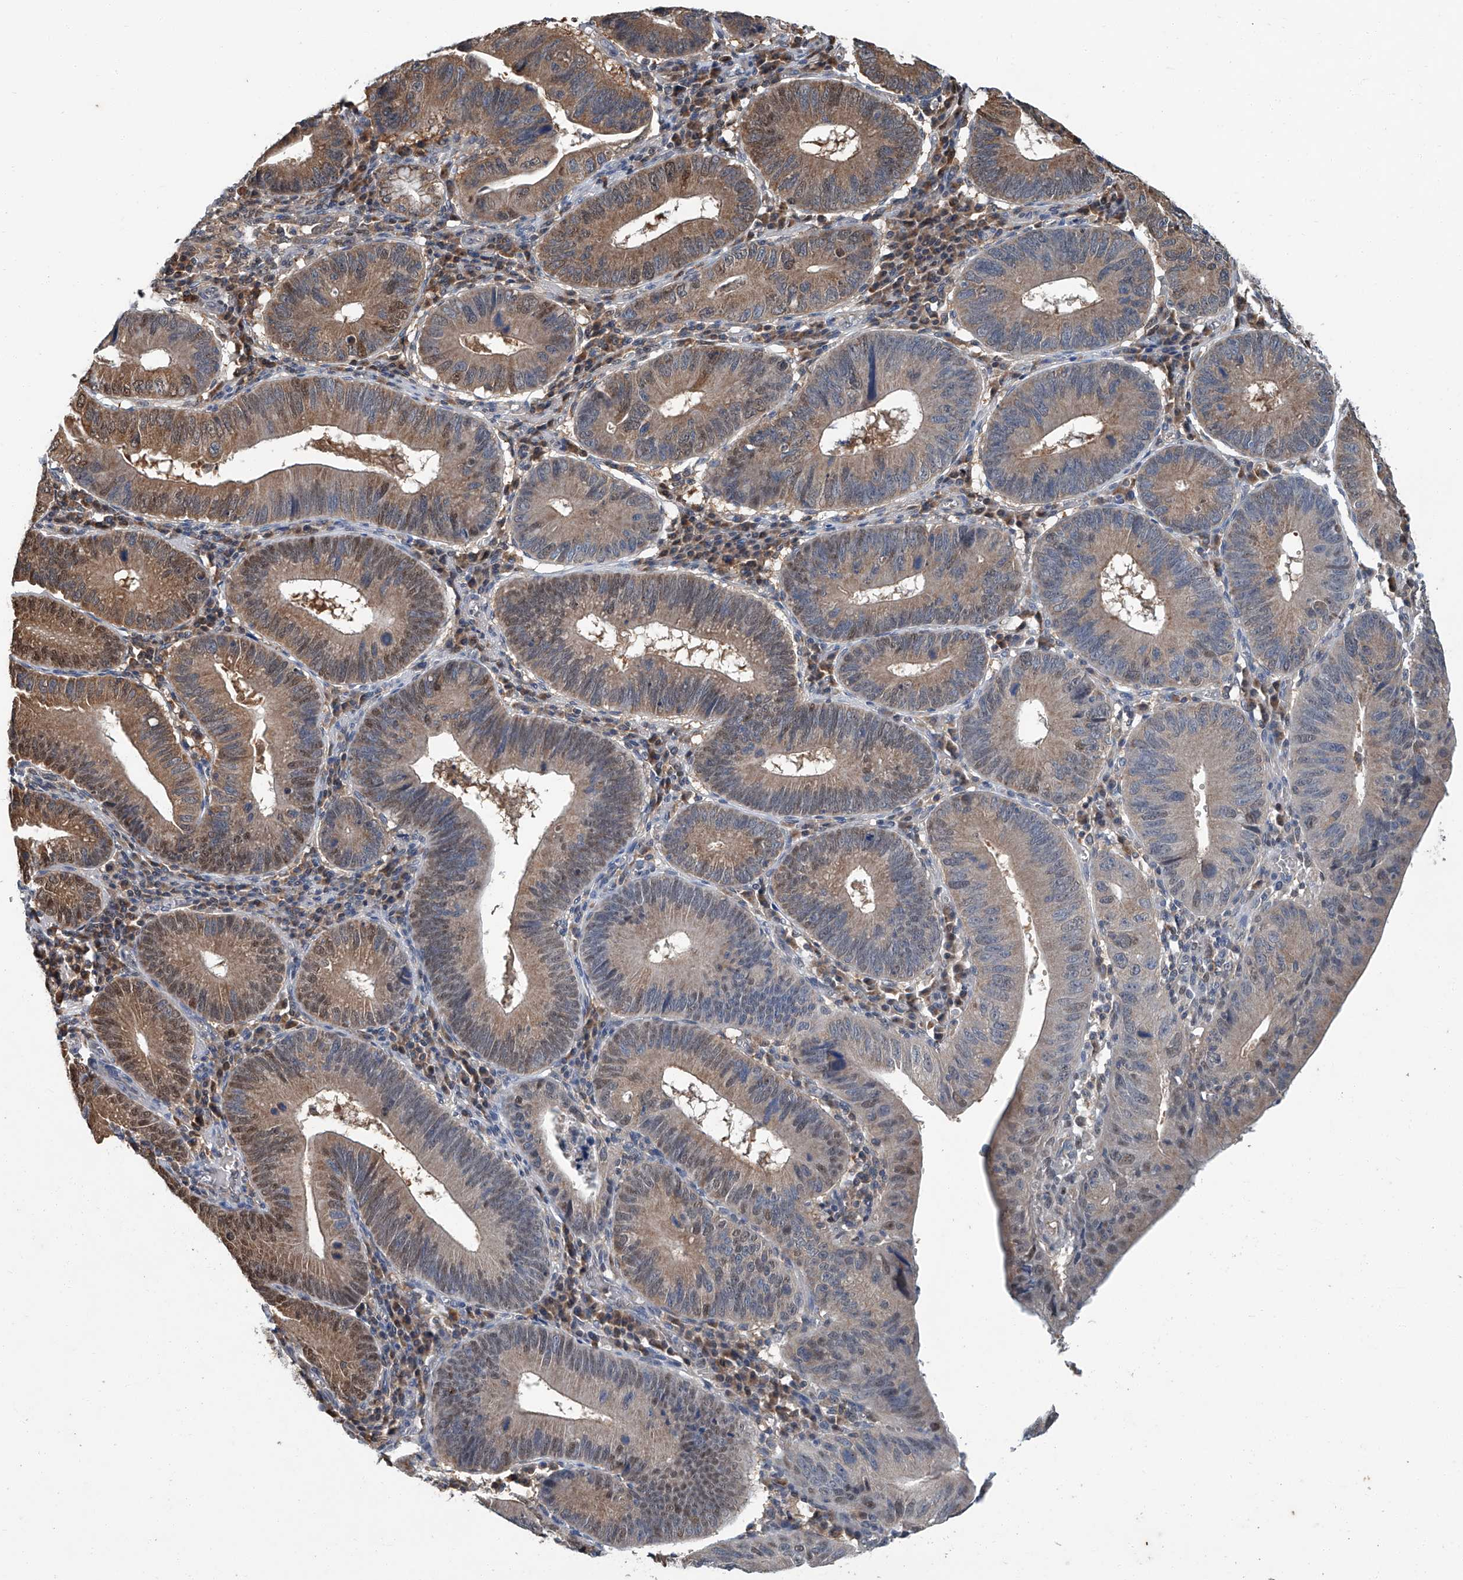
{"staining": {"intensity": "moderate", "quantity": ">75%", "location": "cytoplasmic/membranous,nuclear"}, "tissue": "stomach cancer", "cell_type": "Tumor cells", "image_type": "cancer", "snomed": [{"axis": "morphology", "description": "Adenocarcinoma, NOS"}, {"axis": "topography", "description": "Stomach"}], "caption": "A photomicrograph of human stomach adenocarcinoma stained for a protein displays moderate cytoplasmic/membranous and nuclear brown staining in tumor cells.", "gene": "CLK1", "patient": {"sex": "male", "age": 59}}